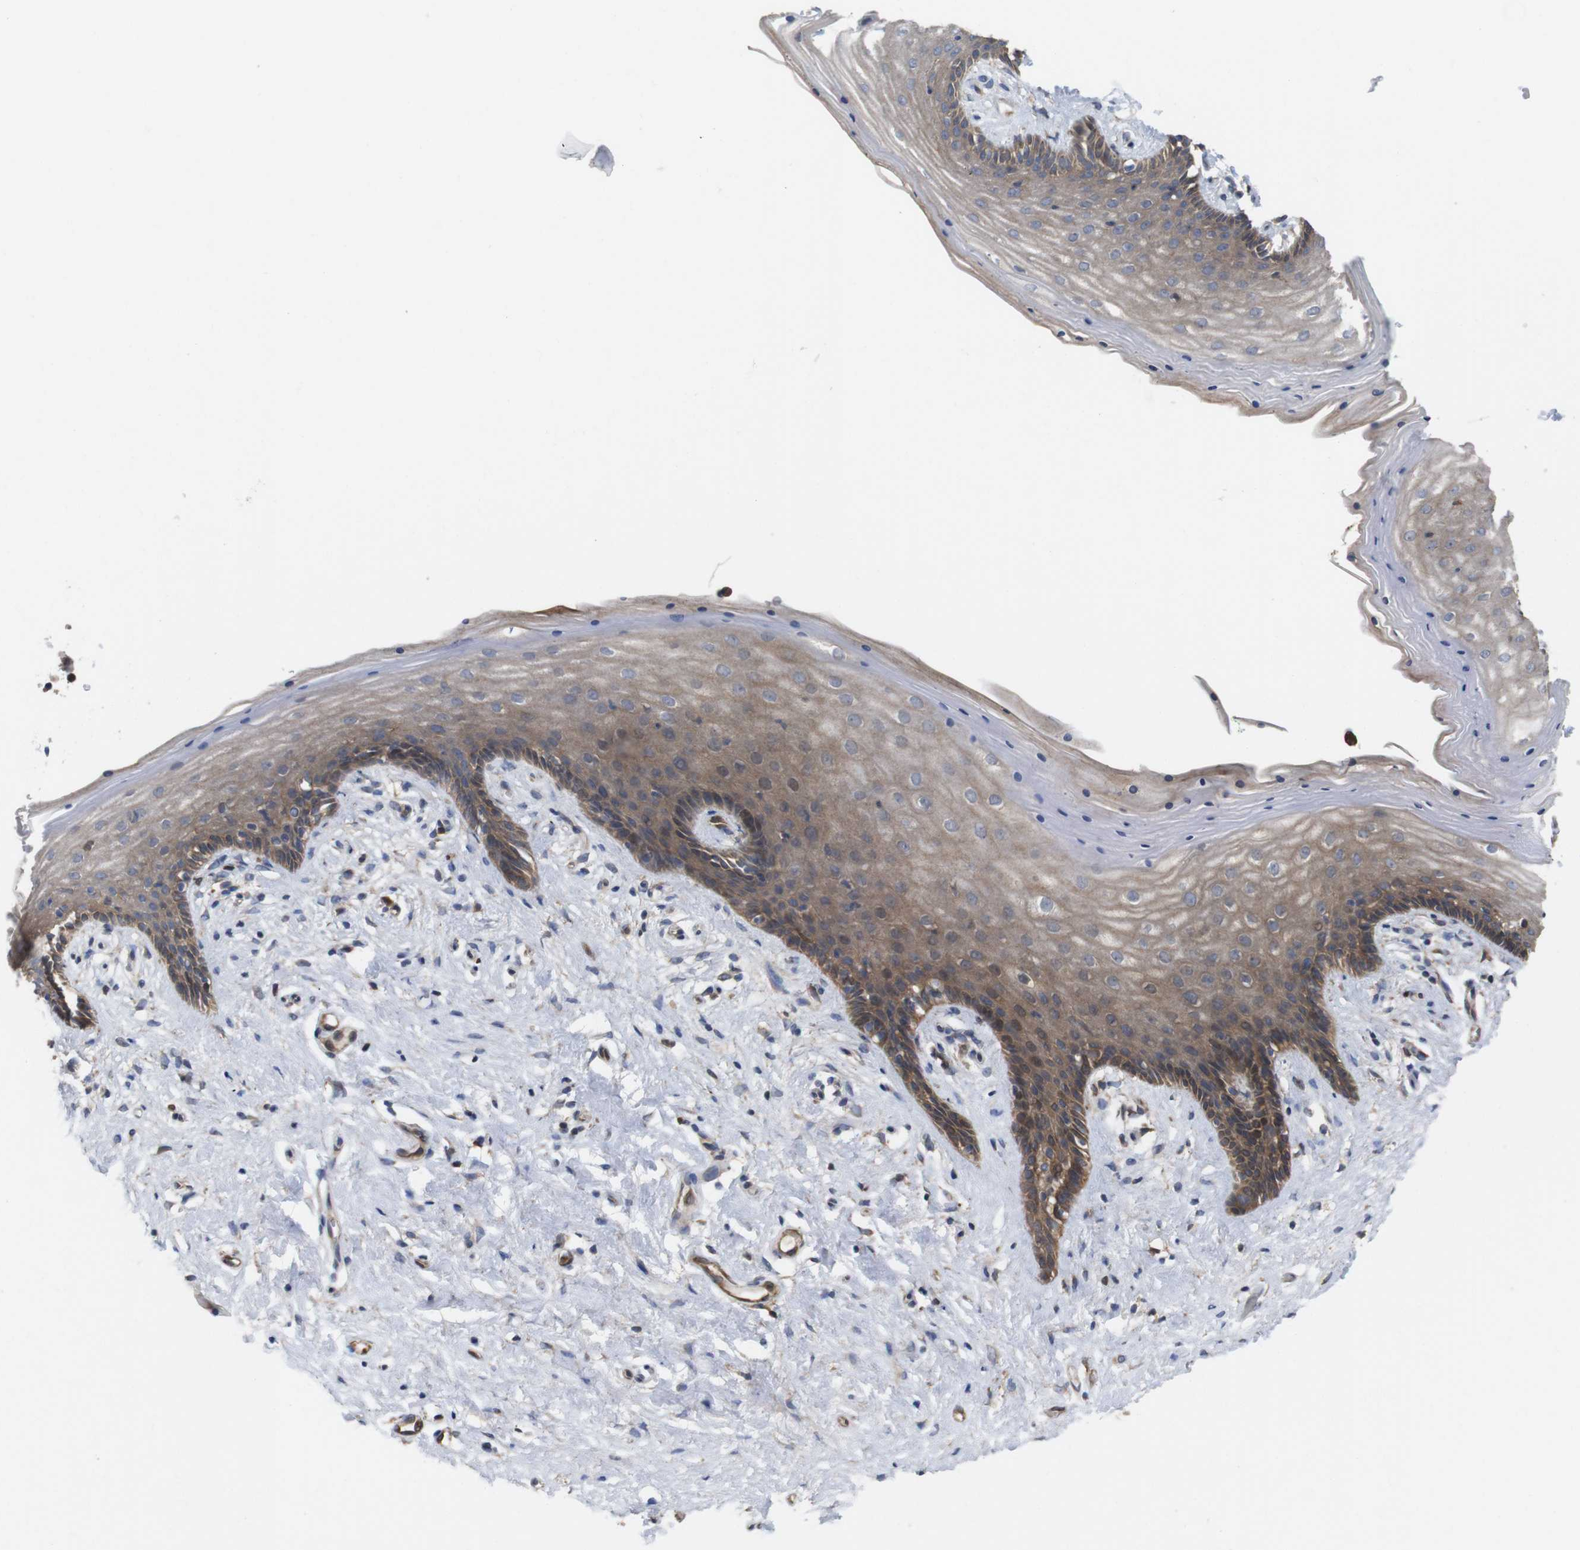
{"staining": {"intensity": "moderate", "quantity": ">75%", "location": "cytoplasmic/membranous"}, "tissue": "vagina", "cell_type": "Squamous epithelial cells", "image_type": "normal", "snomed": [{"axis": "morphology", "description": "Normal tissue, NOS"}, {"axis": "topography", "description": "Vagina"}], "caption": "Protein positivity by IHC exhibits moderate cytoplasmic/membranous expression in about >75% of squamous epithelial cells in normal vagina.", "gene": "TIAM1", "patient": {"sex": "female", "age": 44}}